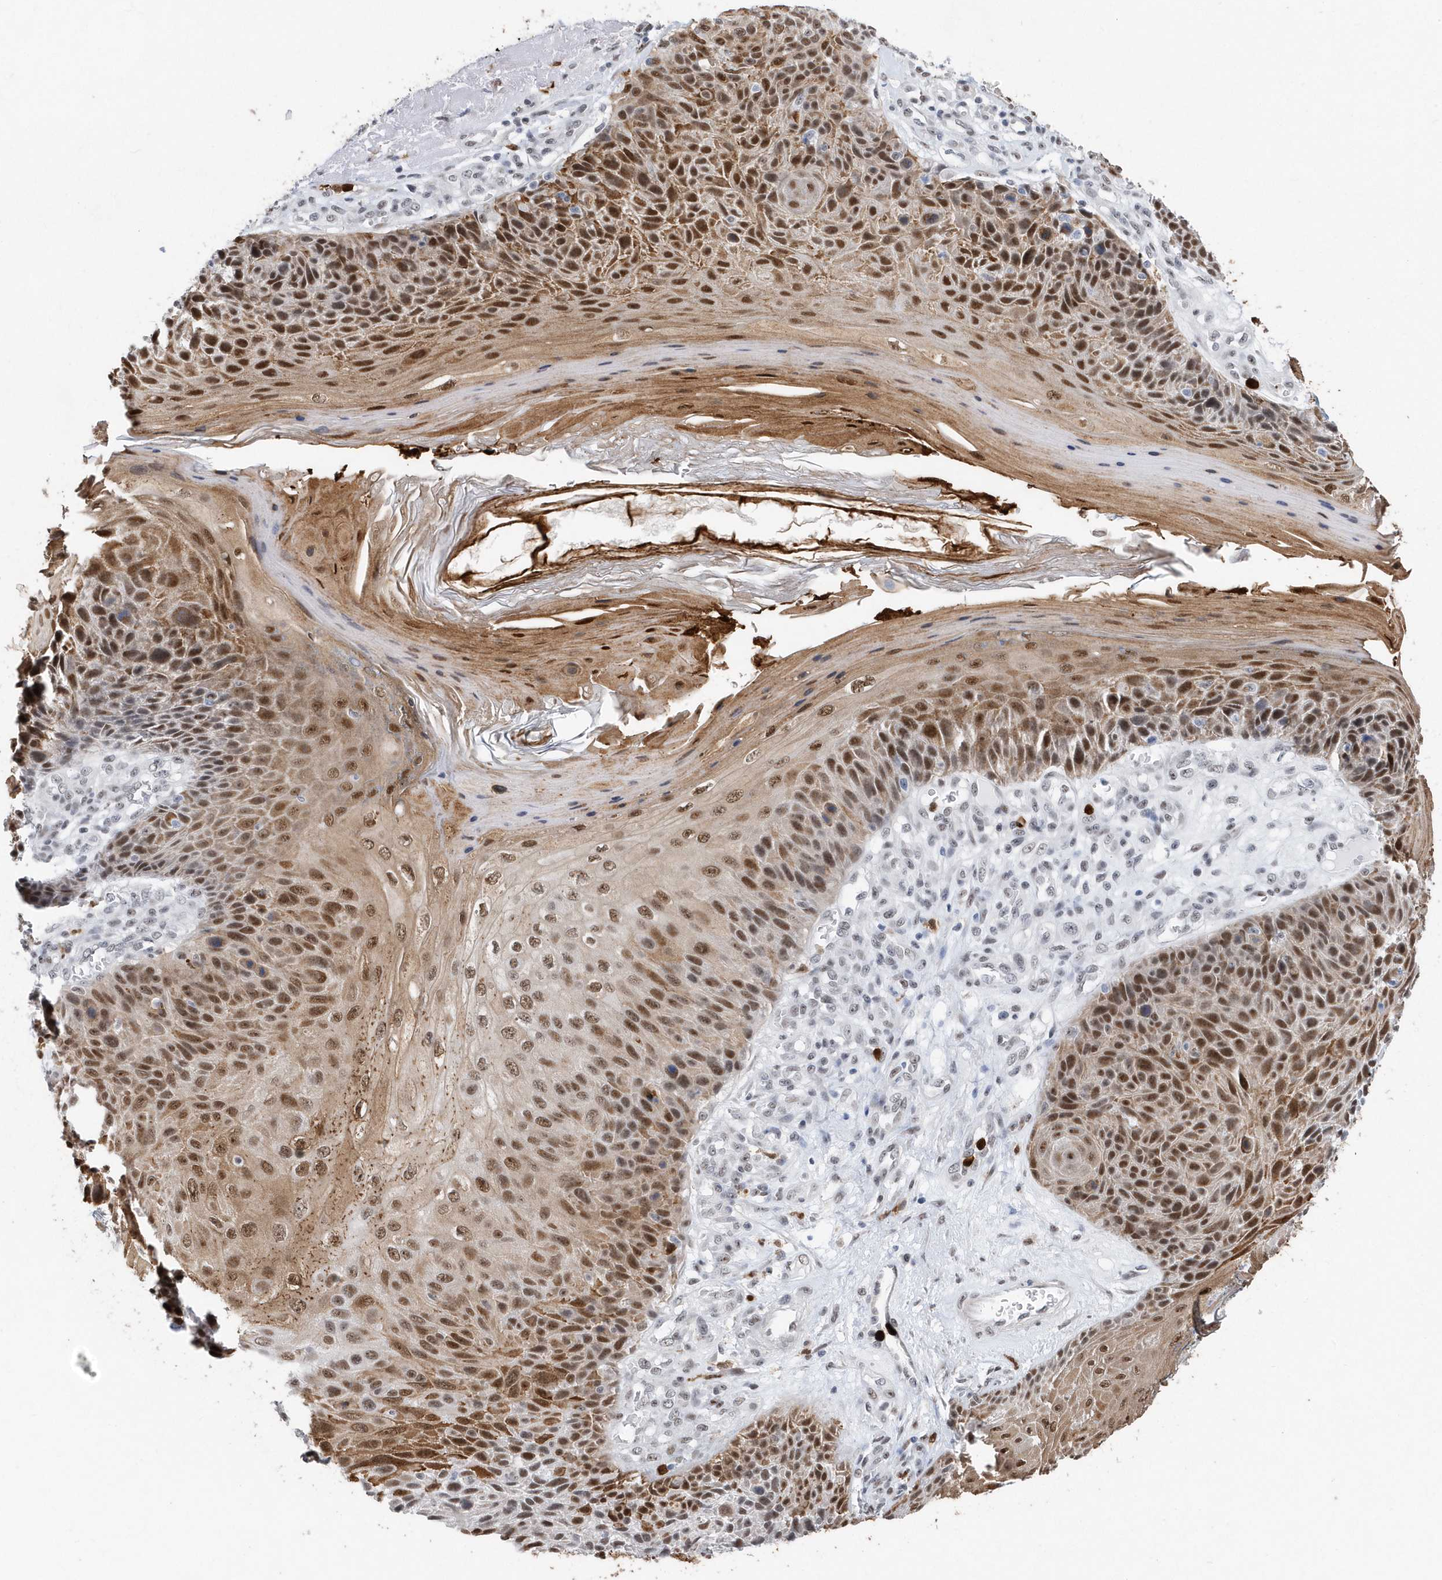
{"staining": {"intensity": "moderate", "quantity": ">75%", "location": "cytoplasmic/membranous,nuclear"}, "tissue": "skin cancer", "cell_type": "Tumor cells", "image_type": "cancer", "snomed": [{"axis": "morphology", "description": "Squamous cell carcinoma, NOS"}, {"axis": "topography", "description": "Skin"}], "caption": "Skin cancer stained for a protein shows moderate cytoplasmic/membranous and nuclear positivity in tumor cells. (Stains: DAB in brown, nuclei in blue, Microscopy: brightfield microscopy at high magnification).", "gene": "RPP30", "patient": {"sex": "female", "age": 88}}